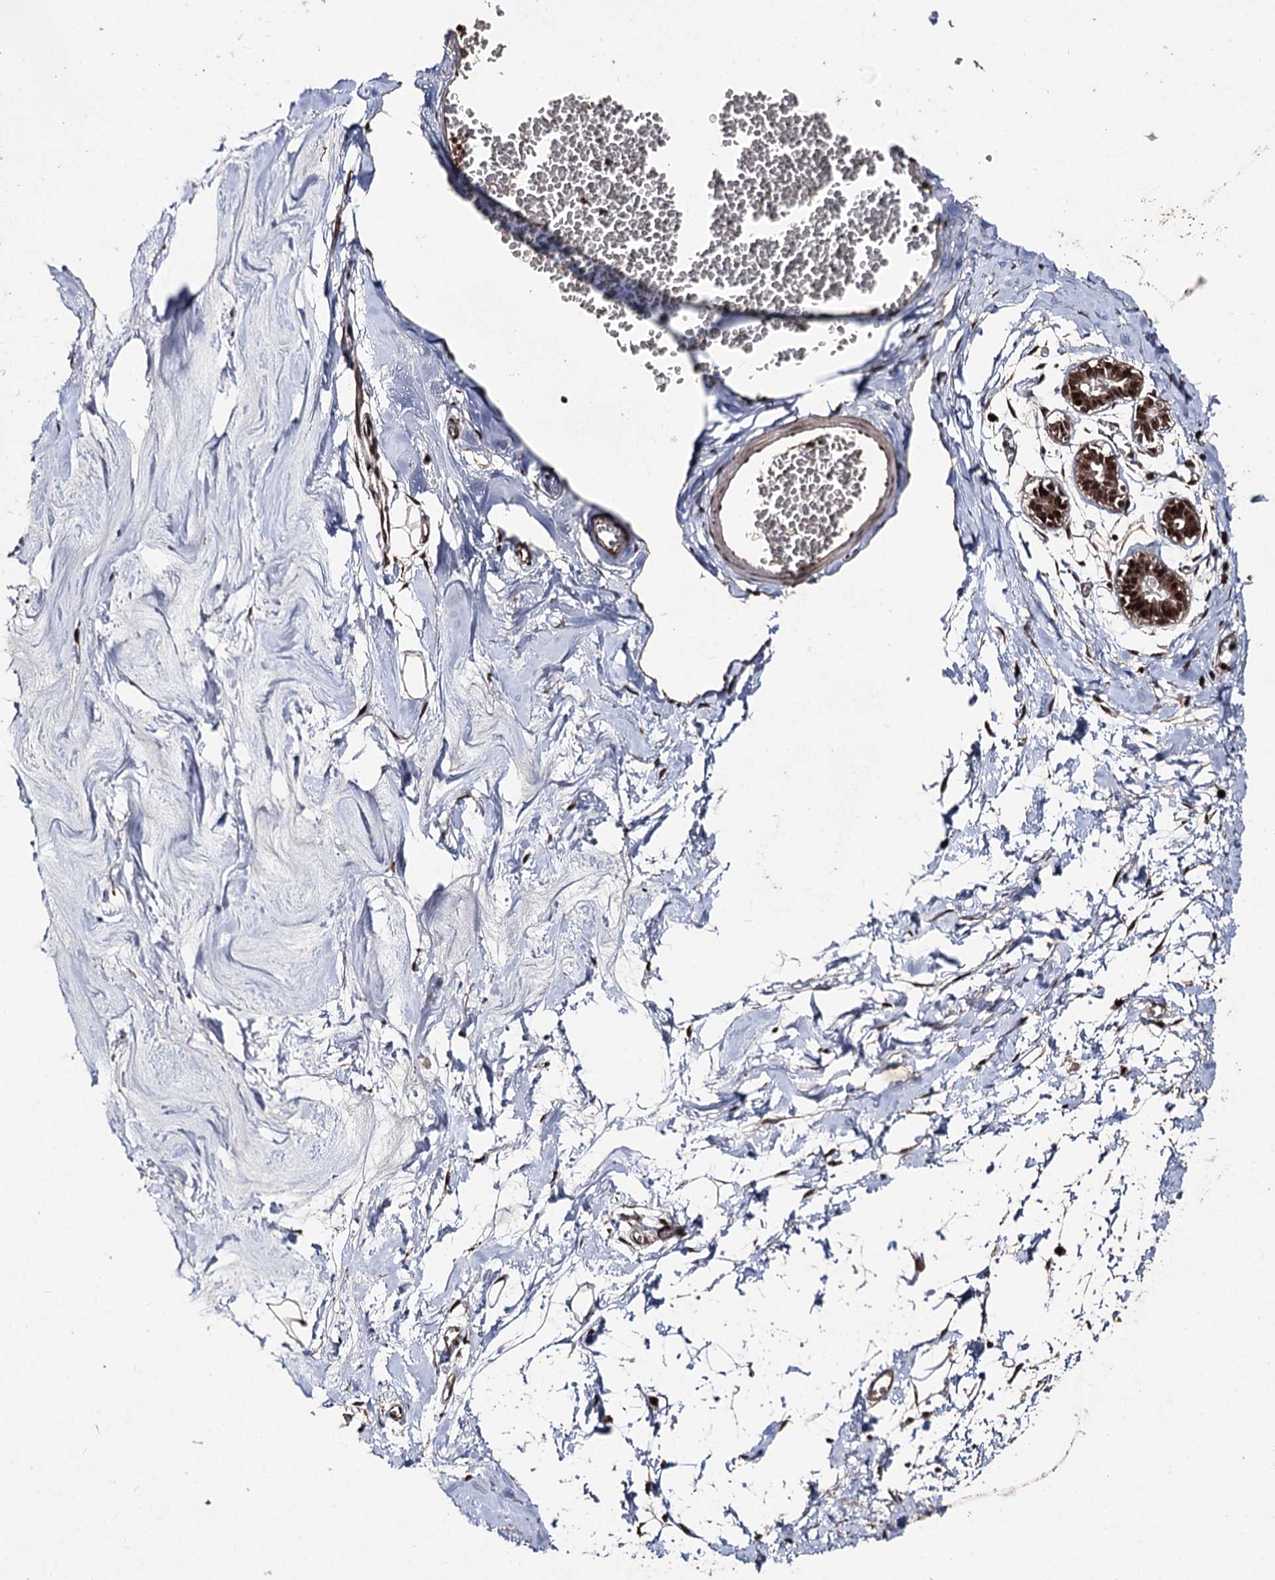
{"staining": {"intensity": "moderate", "quantity": ">75%", "location": "nuclear"}, "tissue": "breast", "cell_type": "Adipocytes", "image_type": "normal", "snomed": [{"axis": "morphology", "description": "Normal tissue, NOS"}, {"axis": "topography", "description": "Breast"}], "caption": "Immunohistochemistry photomicrograph of normal human breast stained for a protein (brown), which shows medium levels of moderate nuclear staining in approximately >75% of adipocytes.", "gene": "U2SURP", "patient": {"sex": "female", "age": 27}}